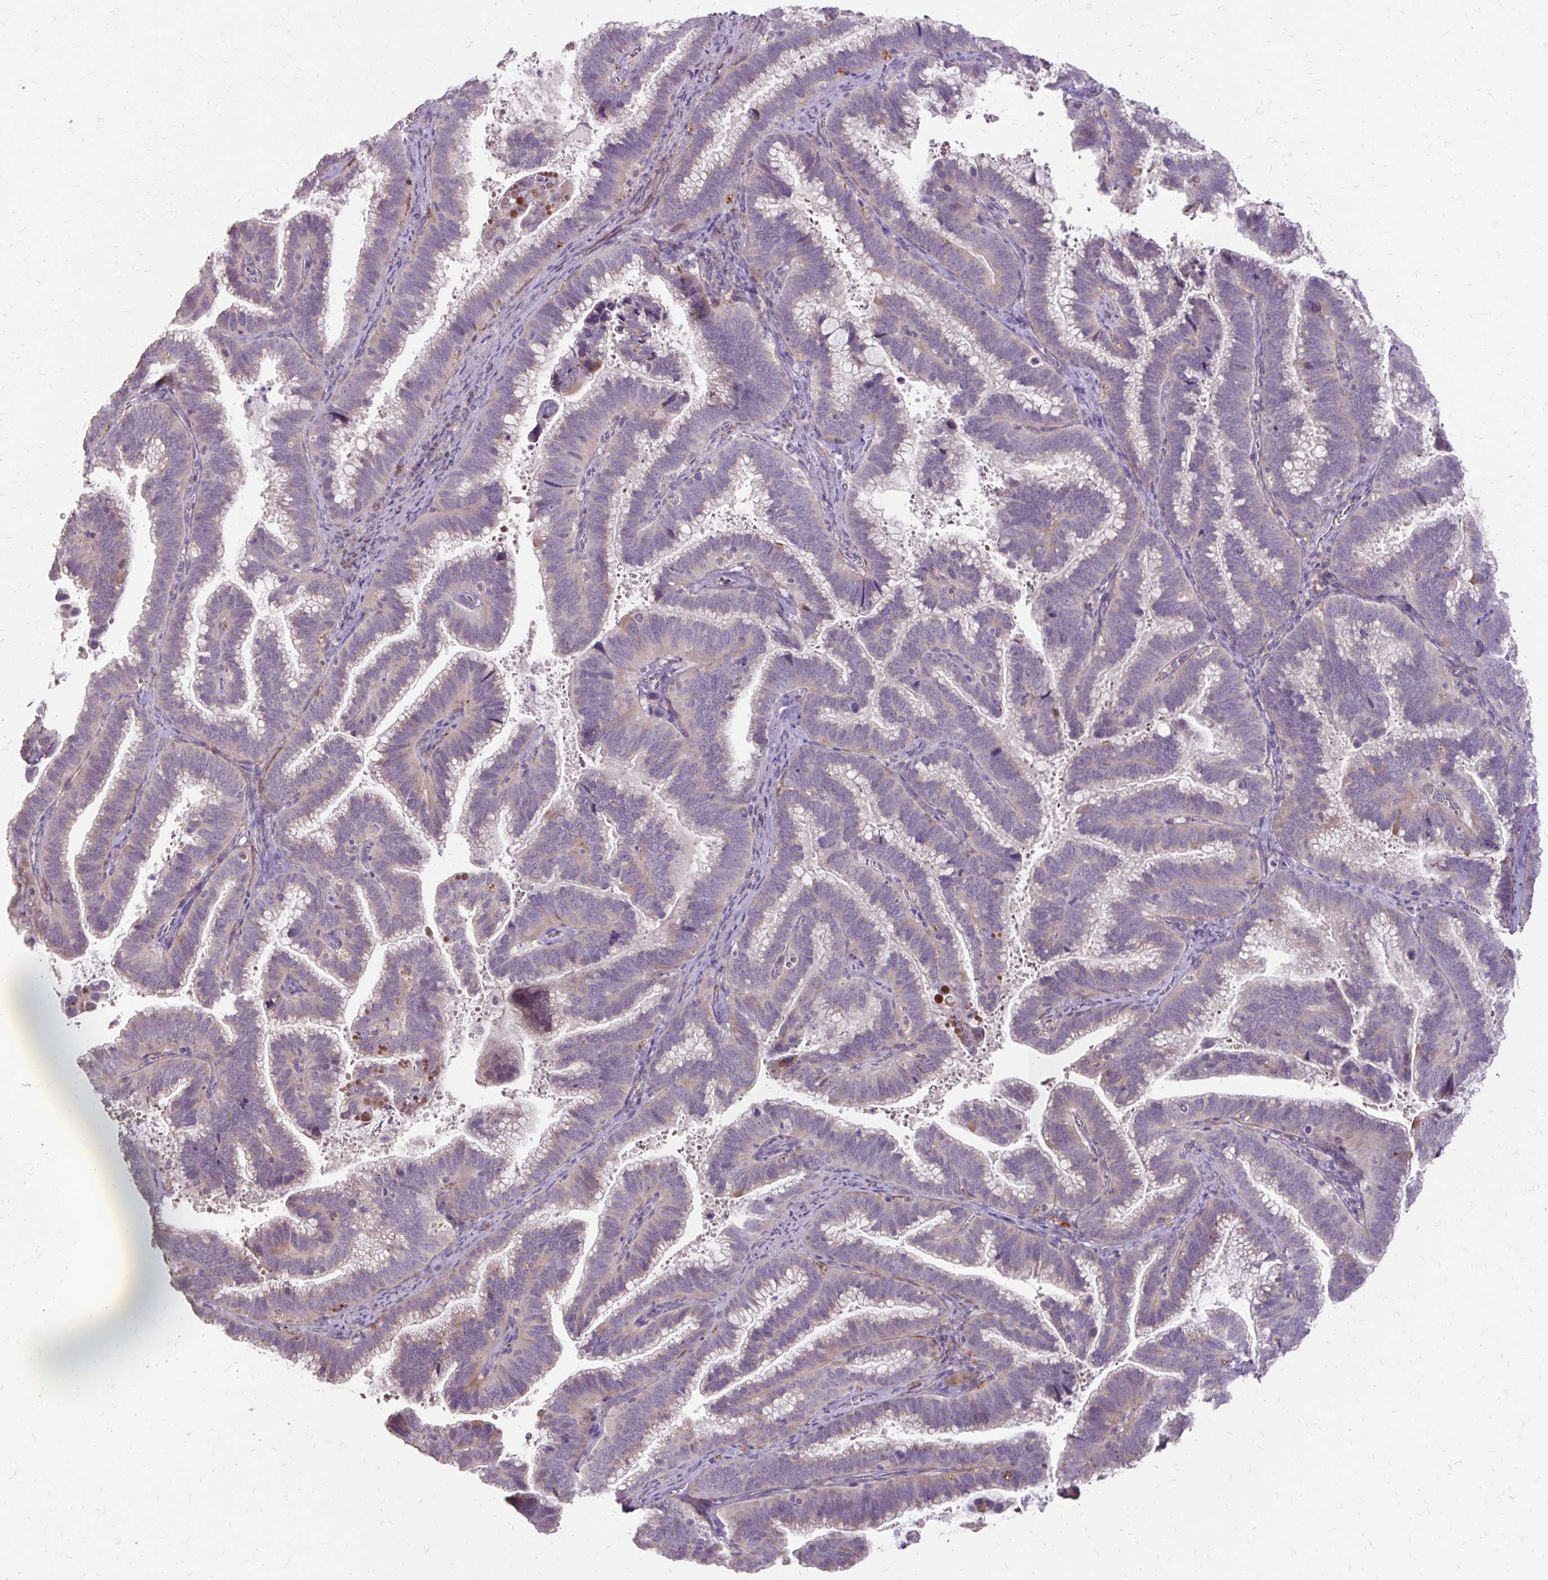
{"staining": {"intensity": "weak", "quantity": "25%-75%", "location": "cytoplasmic/membranous"}, "tissue": "cervical cancer", "cell_type": "Tumor cells", "image_type": "cancer", "snomed": [{"axis": "morphology", "description": "Adenocarcinoma, NOS"}, {"axis": "topography", "description": "Cervix"}], "caption": "Adenocarcinoma (cervical) tissue displays weak cytoplasmic/membranous expression in approximately 25%-75% of tumor cells", "gene": "MYORG", "patient": {"sex": "female", "age": 61}}